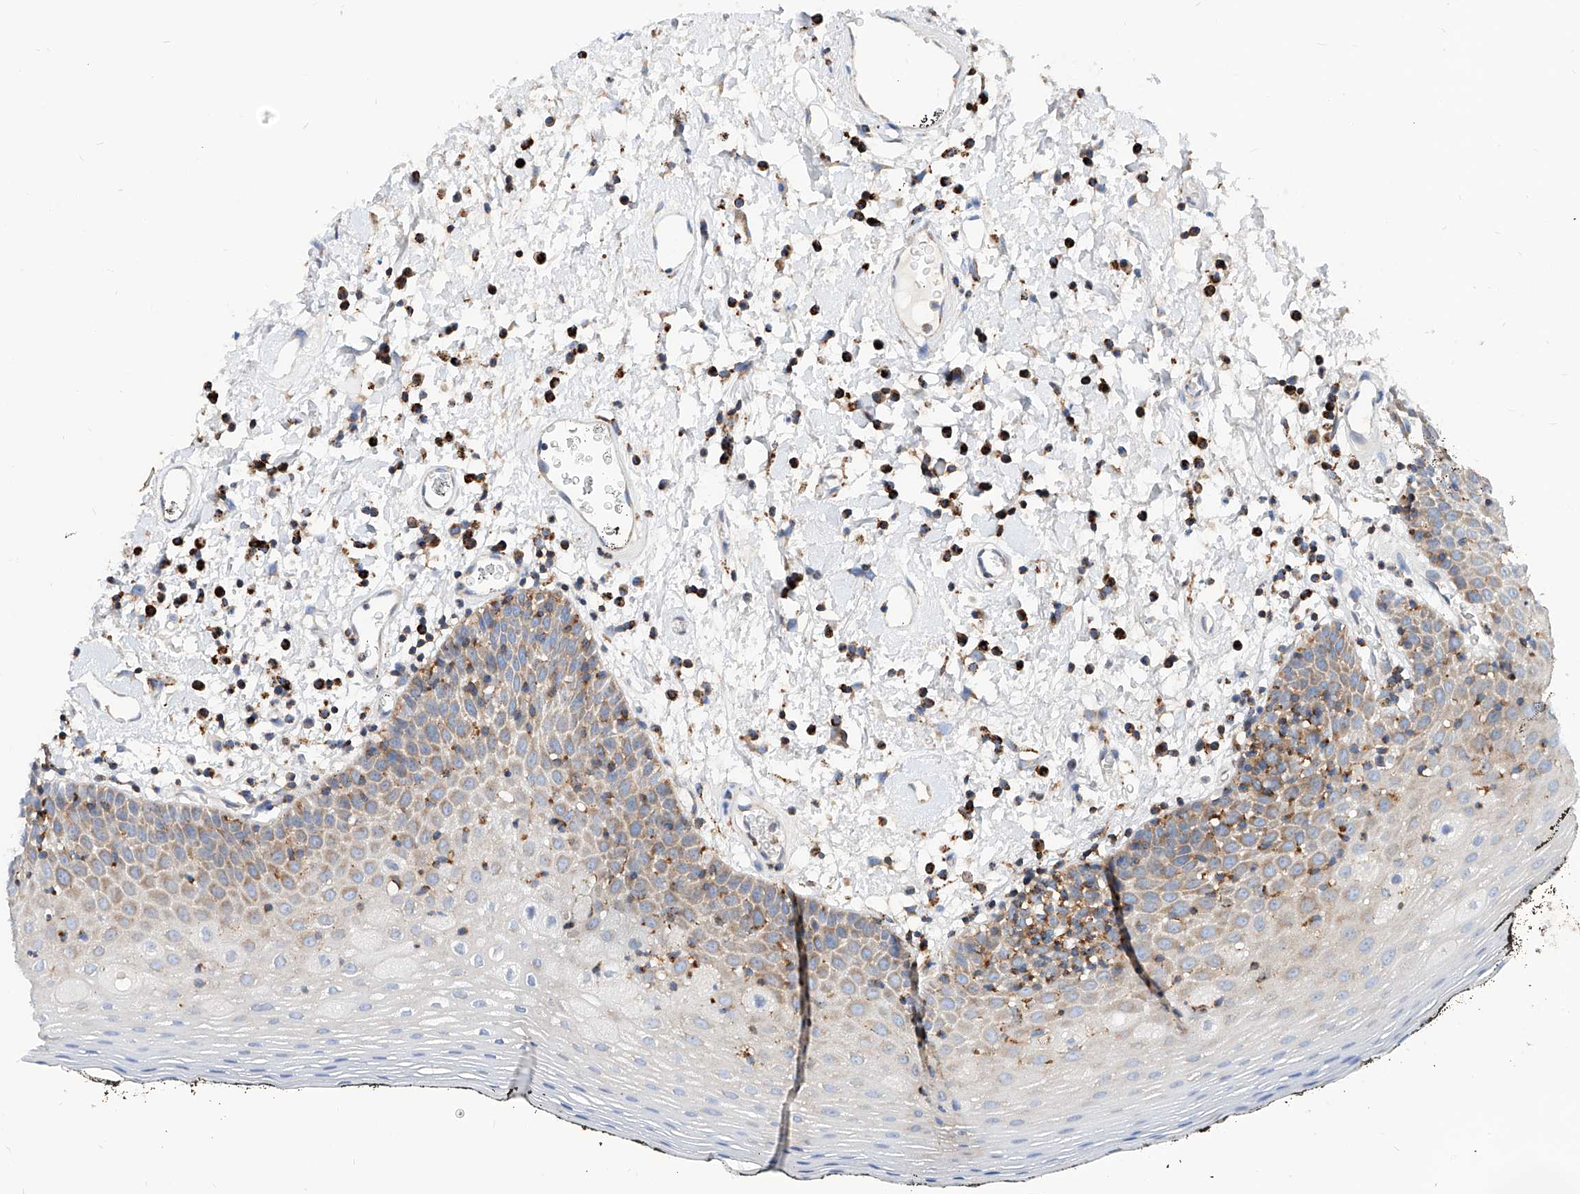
{"staining": {"intensity": "moderate", "quantity": "25%-75%", "location": "cytoplasmic/membranous"}, "tissue": "oral mucosa", "cell_type": "Squamous epithelial cells", "image_type": "normal", "snomed": [{"axis": "morphology", "description": "Normal tissue, NOS"}, {"axis": "topography", "description": "Oral tissue"}], "caption": "Normal oral mucosa displays moderate cytoplasmic/membranous expression in approximately 25%-75% of squamous epithelial cells.", "gene": "CPNE5", "patient": {"sex": "male", "age": 74}}